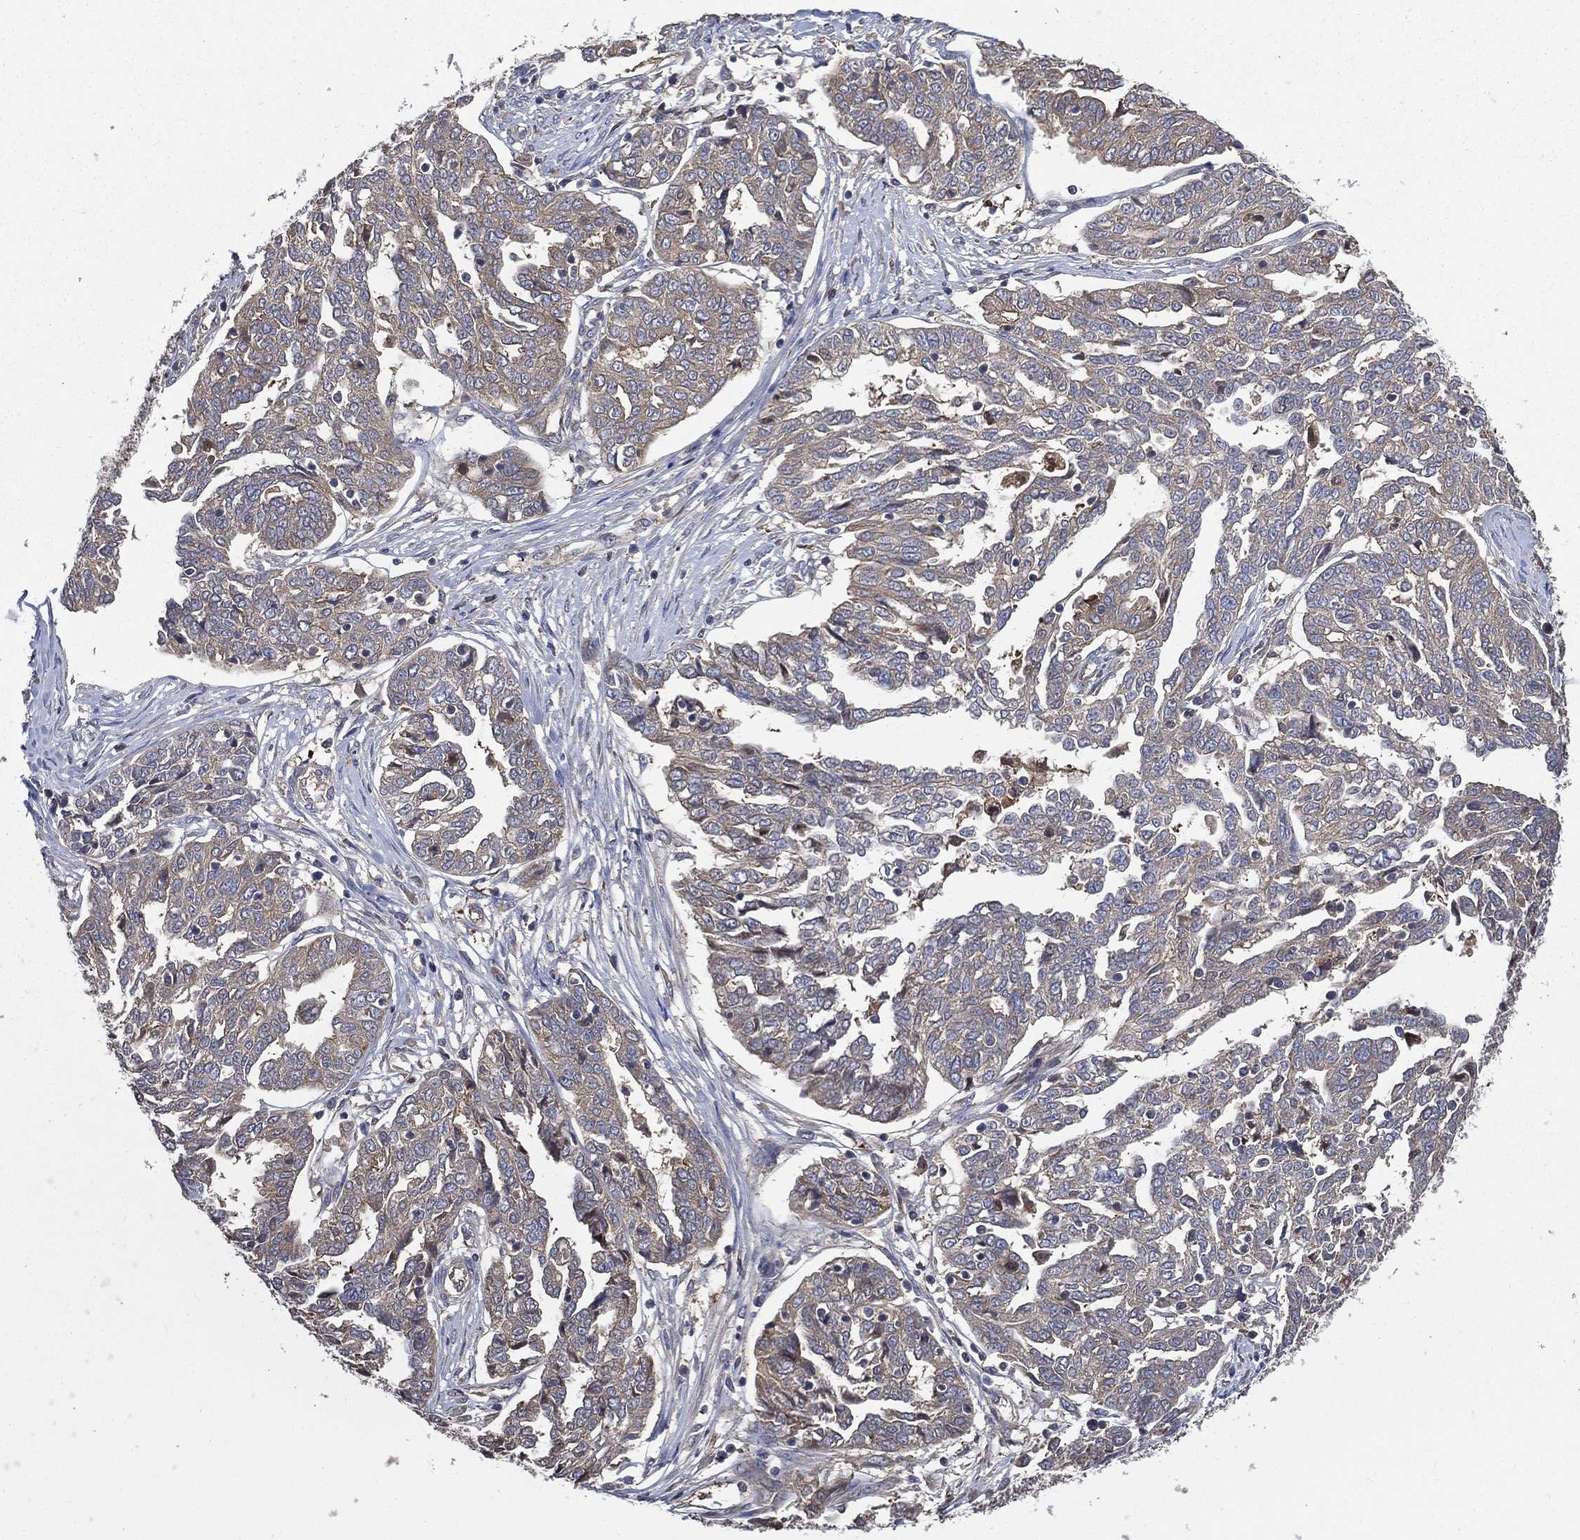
{"staining": {"intensity": "weak", "quantity": "25%-75%", "location": "cytoplasmic/membranous"}, "tissue": "ovarian cancer", "cell_type": "Tumor cells", "image_type": "cancer", "snomed": [{"axis": "morphology", "description": "Cystadenocarcinoma, serous, NOS"}, {"axis": "topography", "description": "Ovary"}], "caption": "Brown immunohistochemical staining in human ovarian cancer displays weak cytoplasmic/membranous staining in about 25%-75% of tumor cells. (brown staining indicates protein expression, while blue staining denotes nuclei).", "gene": "SMPD3", "patient": {"sex": "female", "age": 67}}